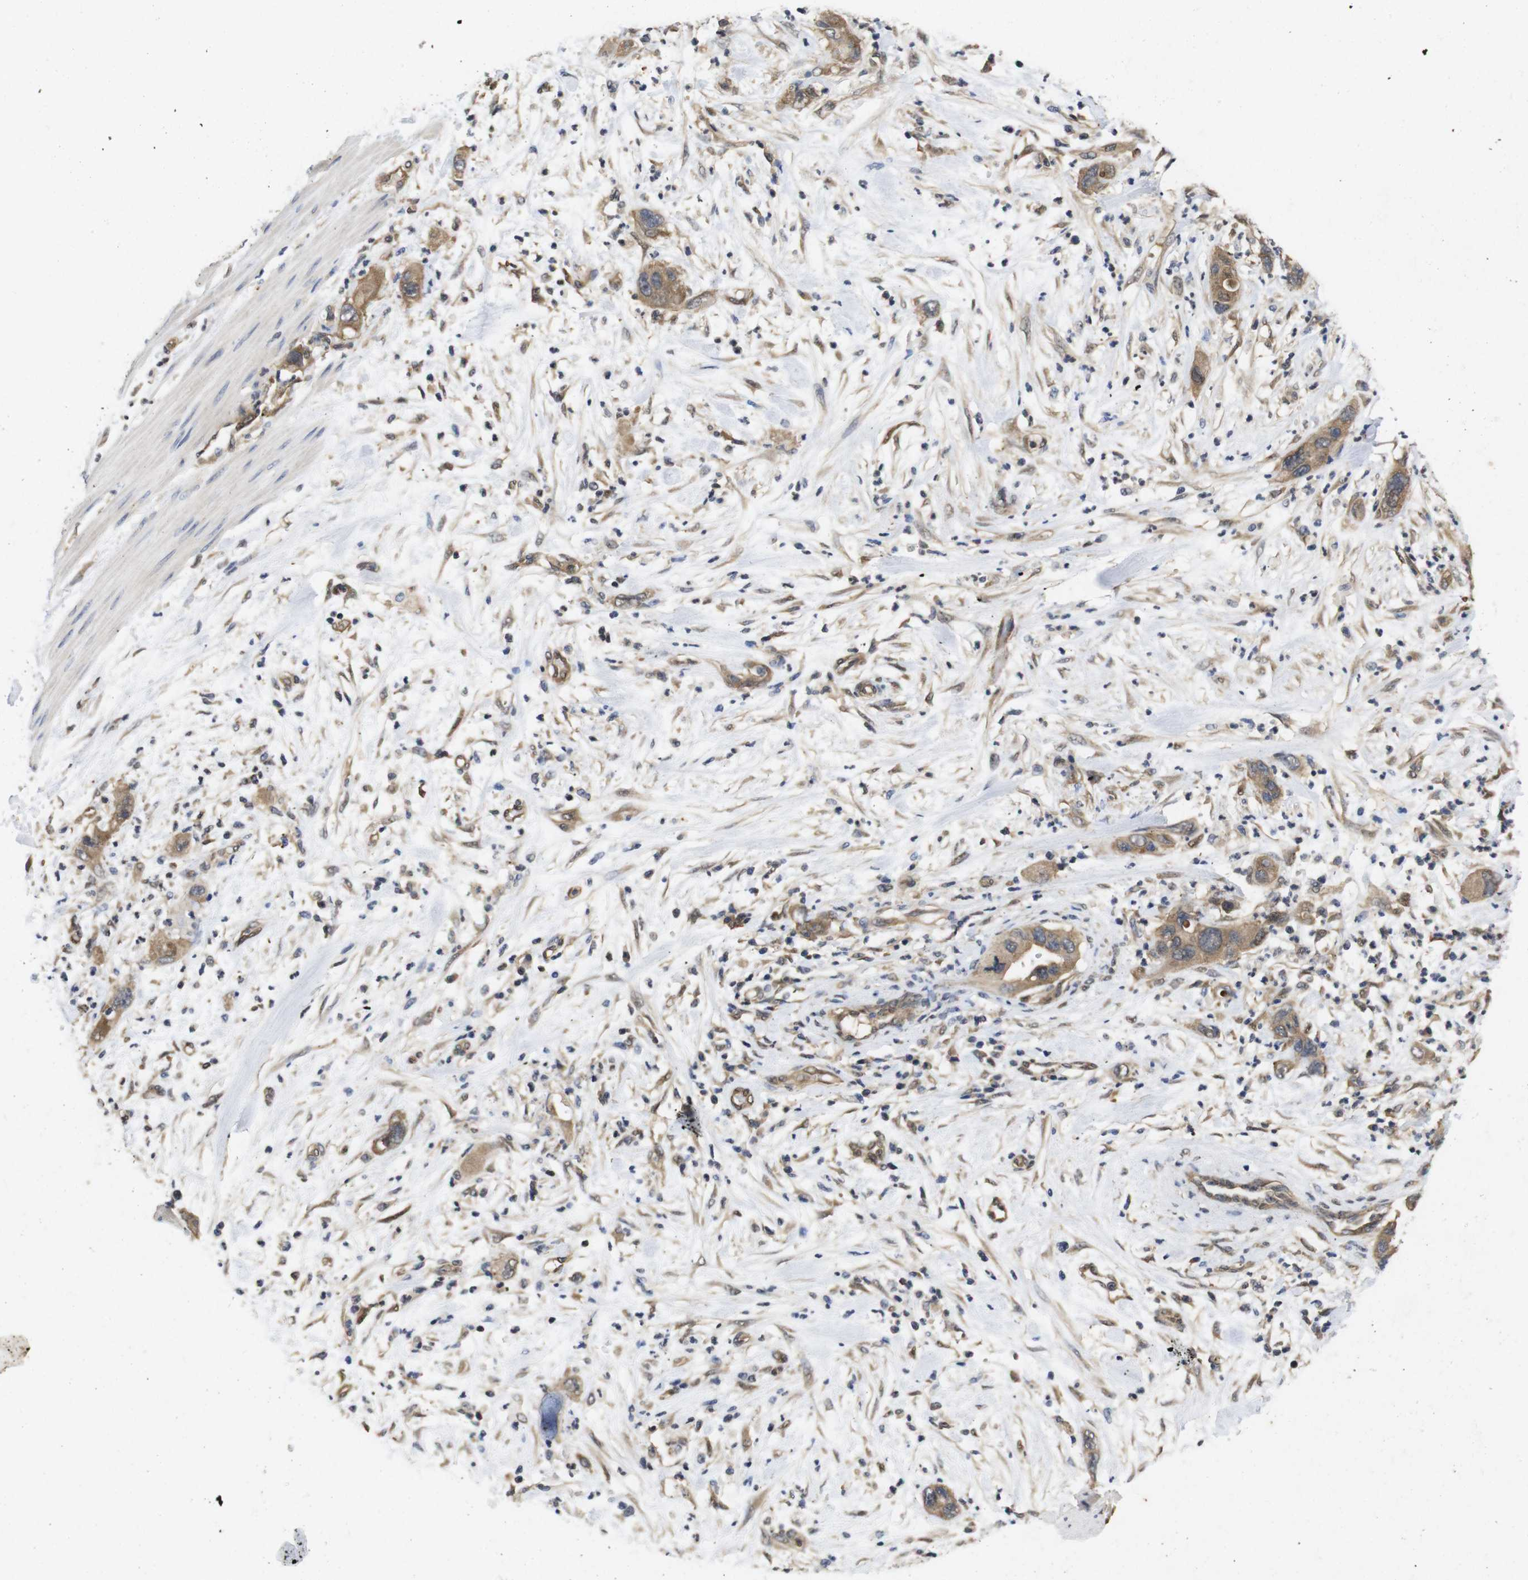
{"staining": {"intensity": "moderate", "quantity": ">75%", "location": "cytoplasmic/membranous"}, "tissue": "pancreatic cancer", "cell_type": "Tumor cells", "image_type": "cancer", "snomed": [{"axis": "morphology", "description": "Adenocarcinoma, NOS"}, {"axis": "topography", "description": "Pancreas"}], "caption": "Pancreatic cancer stained for a protein shows moderate cytoplasmic/membranous positivity in tumor cells.", "gene": "SUMO3", "patient": {"sex": "female", "age": 71}}